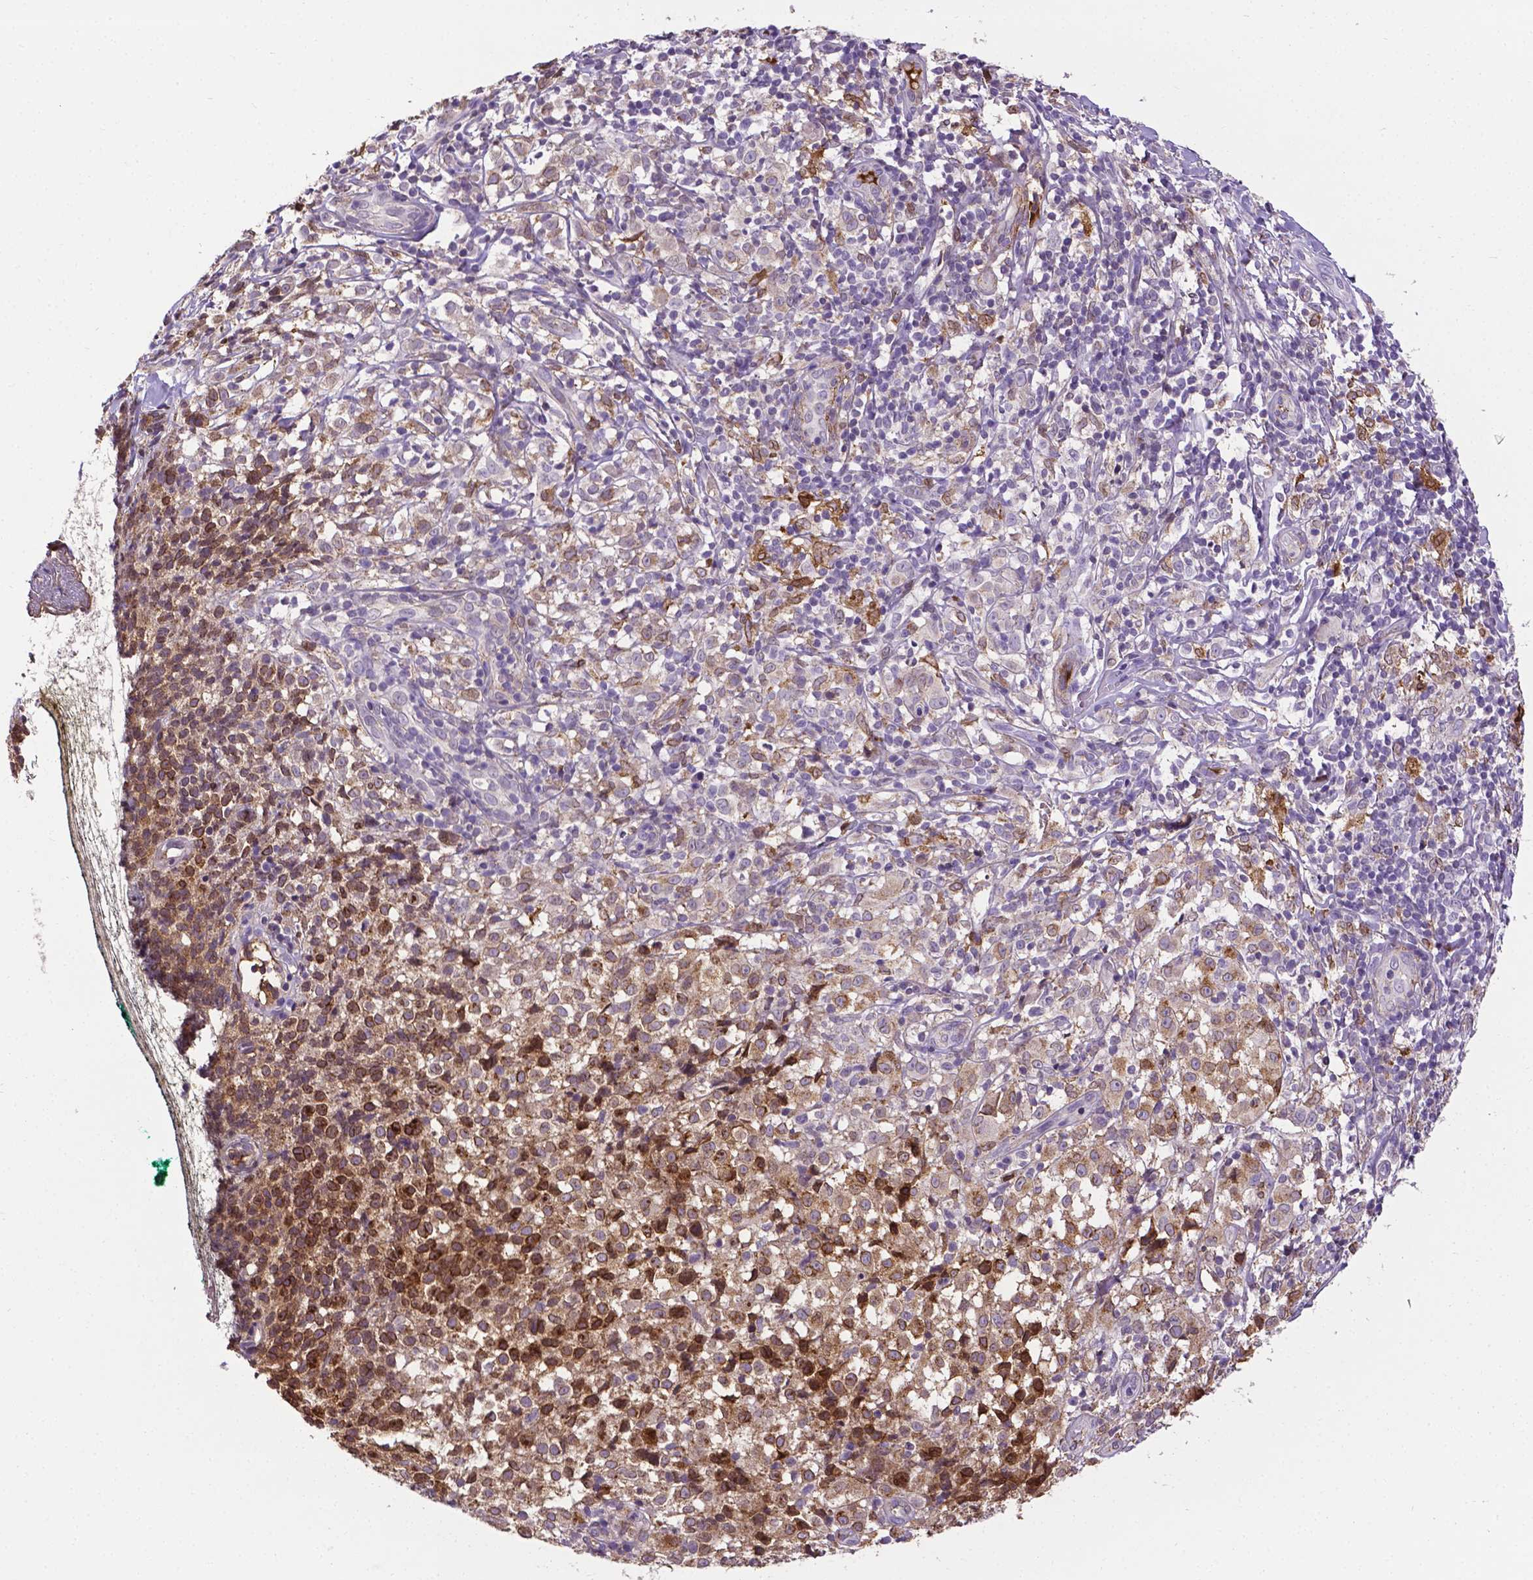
{"staining": {"intensity": "moderate", "quantity": ">75%", "location": "cytoplasmic/membranous"}, "tissue": "melanoma", "cell_type": "Tumor cells", "image_type": "cancer", "snomed": [{"axis": "morphology", "description": "Malignant melanoma, NOS"}, {"axis": "topography", "description": "Skin"}], "caption": "Moderate cytoplasmic/membranous staining is seen in approximately >75% of tumor cells in malignant melanoma. (IHC, brightfield microscopy, high magnification).", "gene": "APOE", "patient": {"sex": "male", "age": 85}}